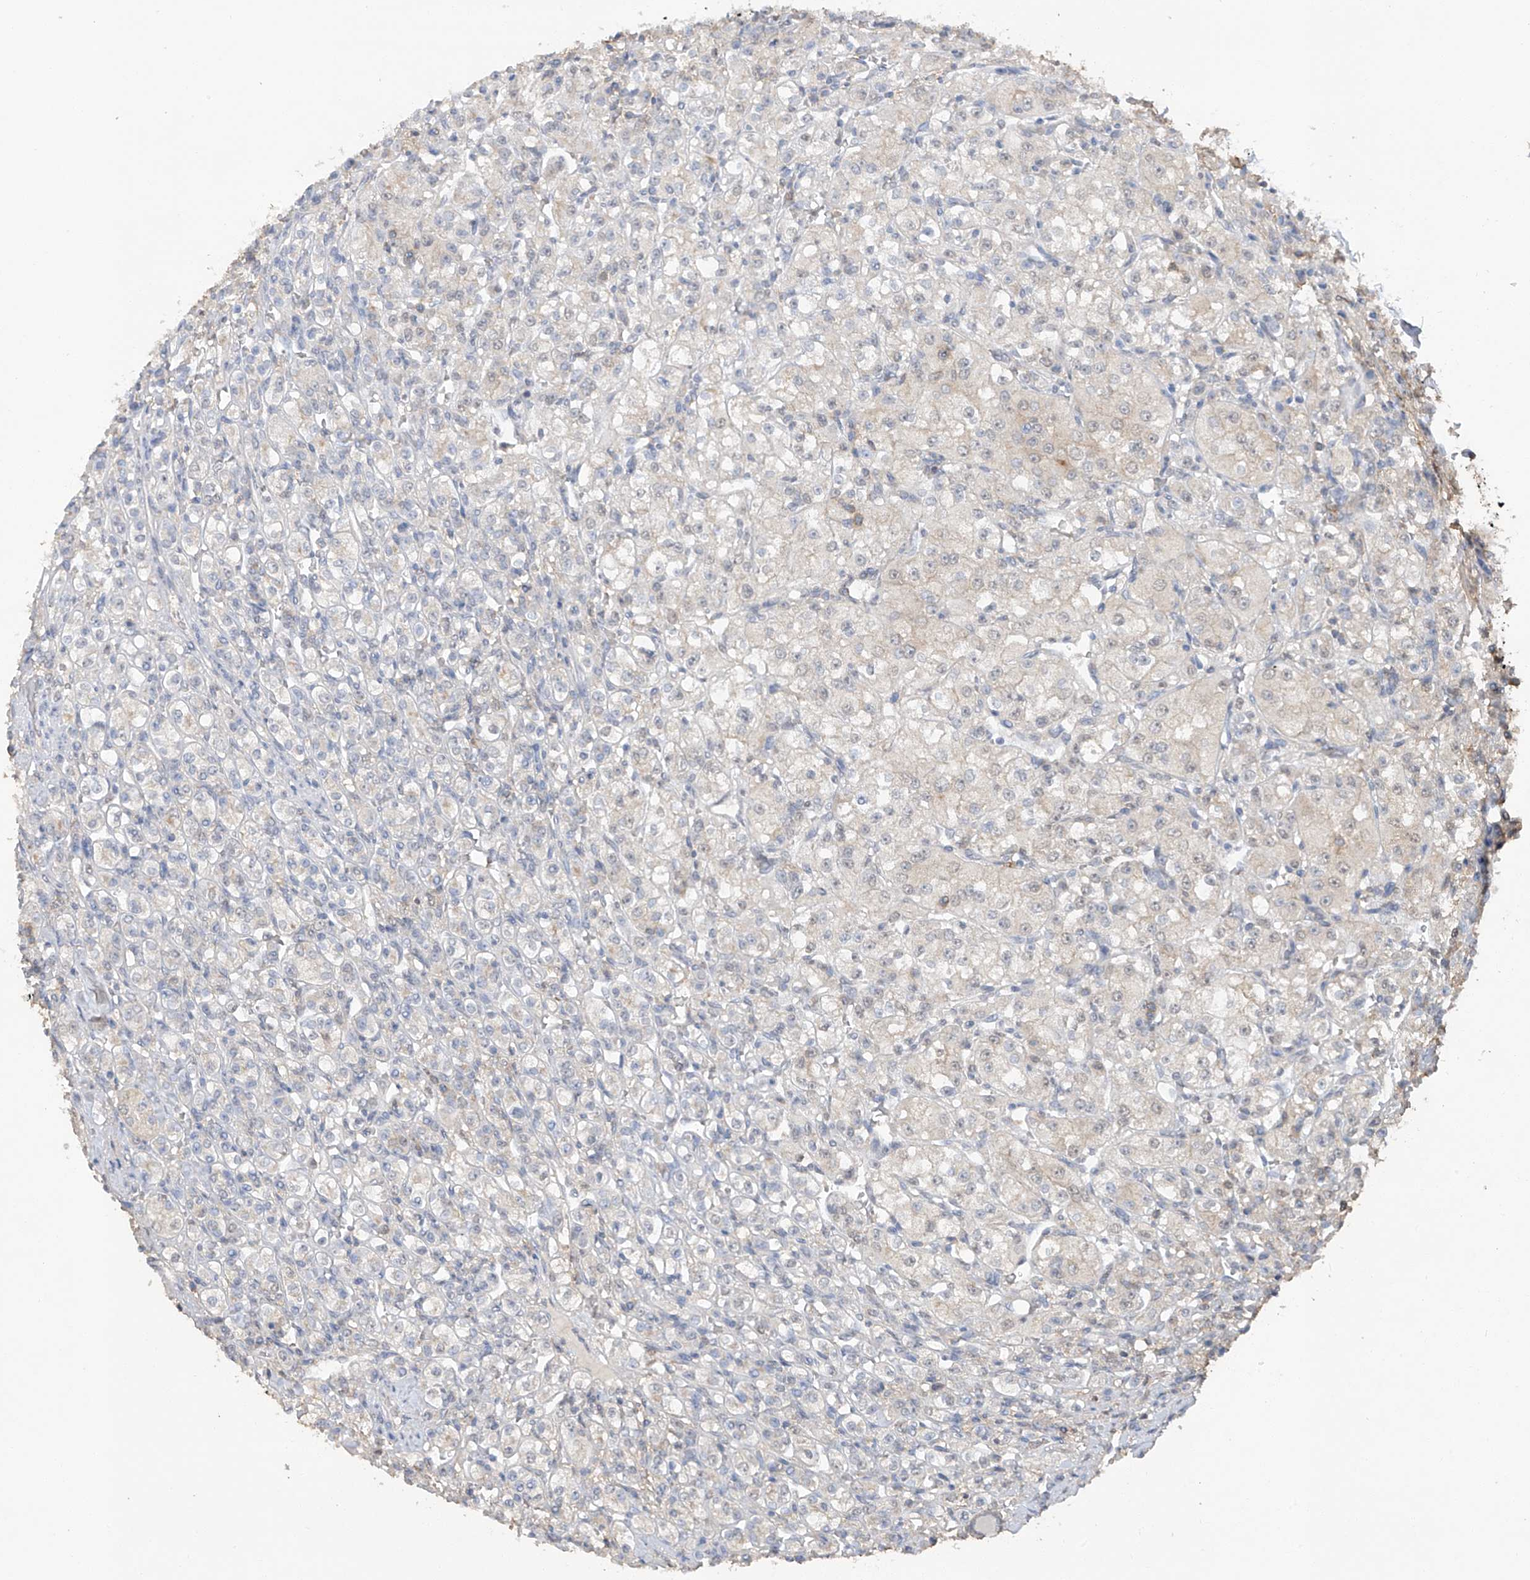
{"staining": {"intensity": "weak", "quantity": "<25%", "location": "nuclear"}, "tissue": "renal cancer", "cell_type": "Tumor cells", "image_type": "cancer", "snomed": [{"axis": "morphology", "description": "Adenocarcinoma, NOS"}, {"axis": "topography", "description": "Kidney"}], "caption": "IHC histopathology image of neoplastic tissue: adenocarcinoma (renal) stained with DAB exhibits no significant protein positivity in tumor cells. (DAB (3,3'-diaminobenzidine) IHC with hematoxylin counter stain).", "gene": "HAS3", "patient": {"sex": "male", "age": 77}}